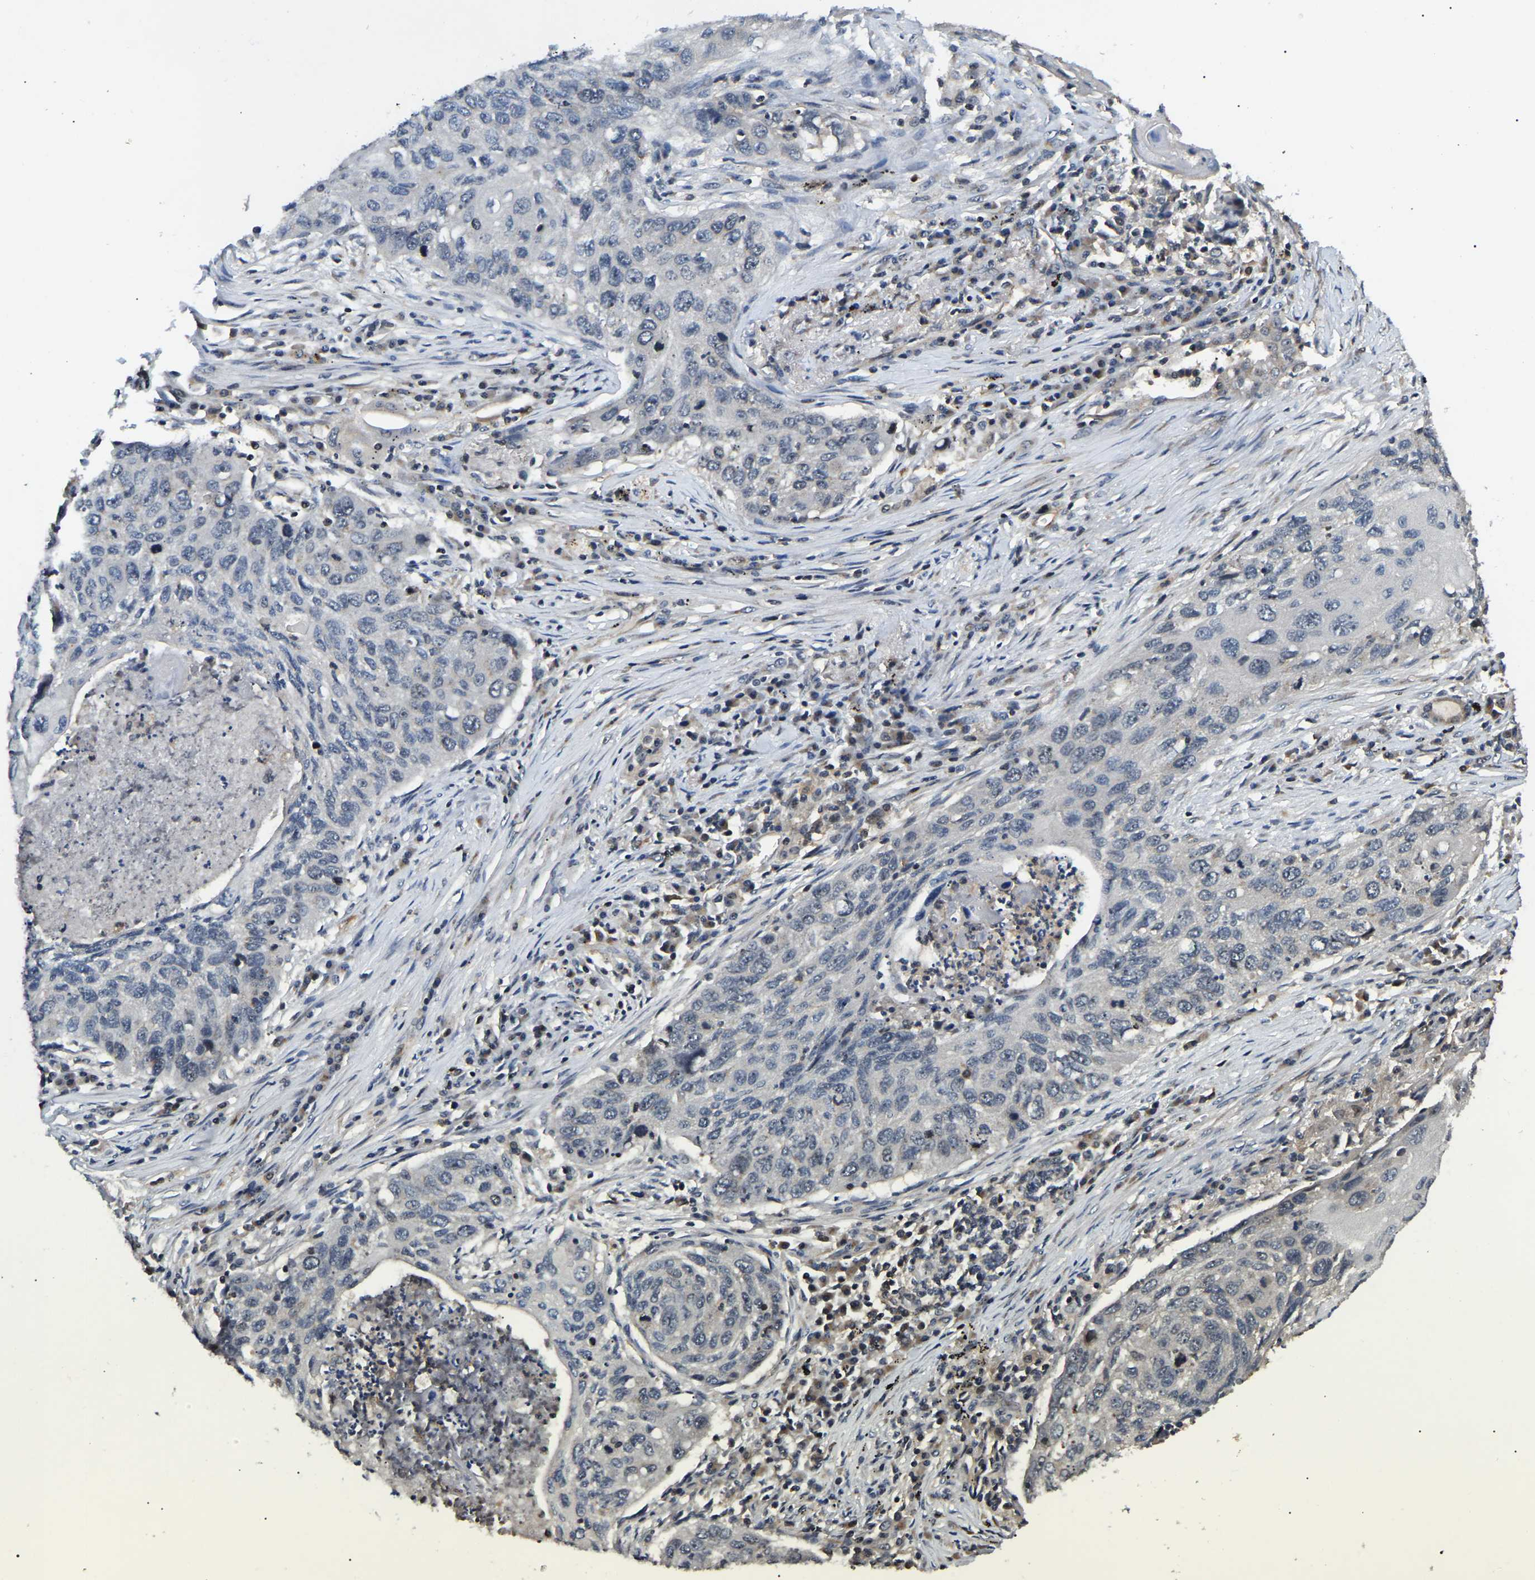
{"staining": {"intensity": "negative", "quantity": "none", "location": "none"}, "tissue": "lung cancer", "cell_type": "Tumor cells", "image_type": "cancer", "snomed": [{"axis": "morphology", "description": "Squamous cell carcinoma, NOS"}, {"axis": "topography", "description": "Lung"}], "caption": "Immunohistochemical staining of lung cancer displays no significant expression in tumor cells.", "gene": "RBM28", "patient": {"sex": "female", "age": 63}}